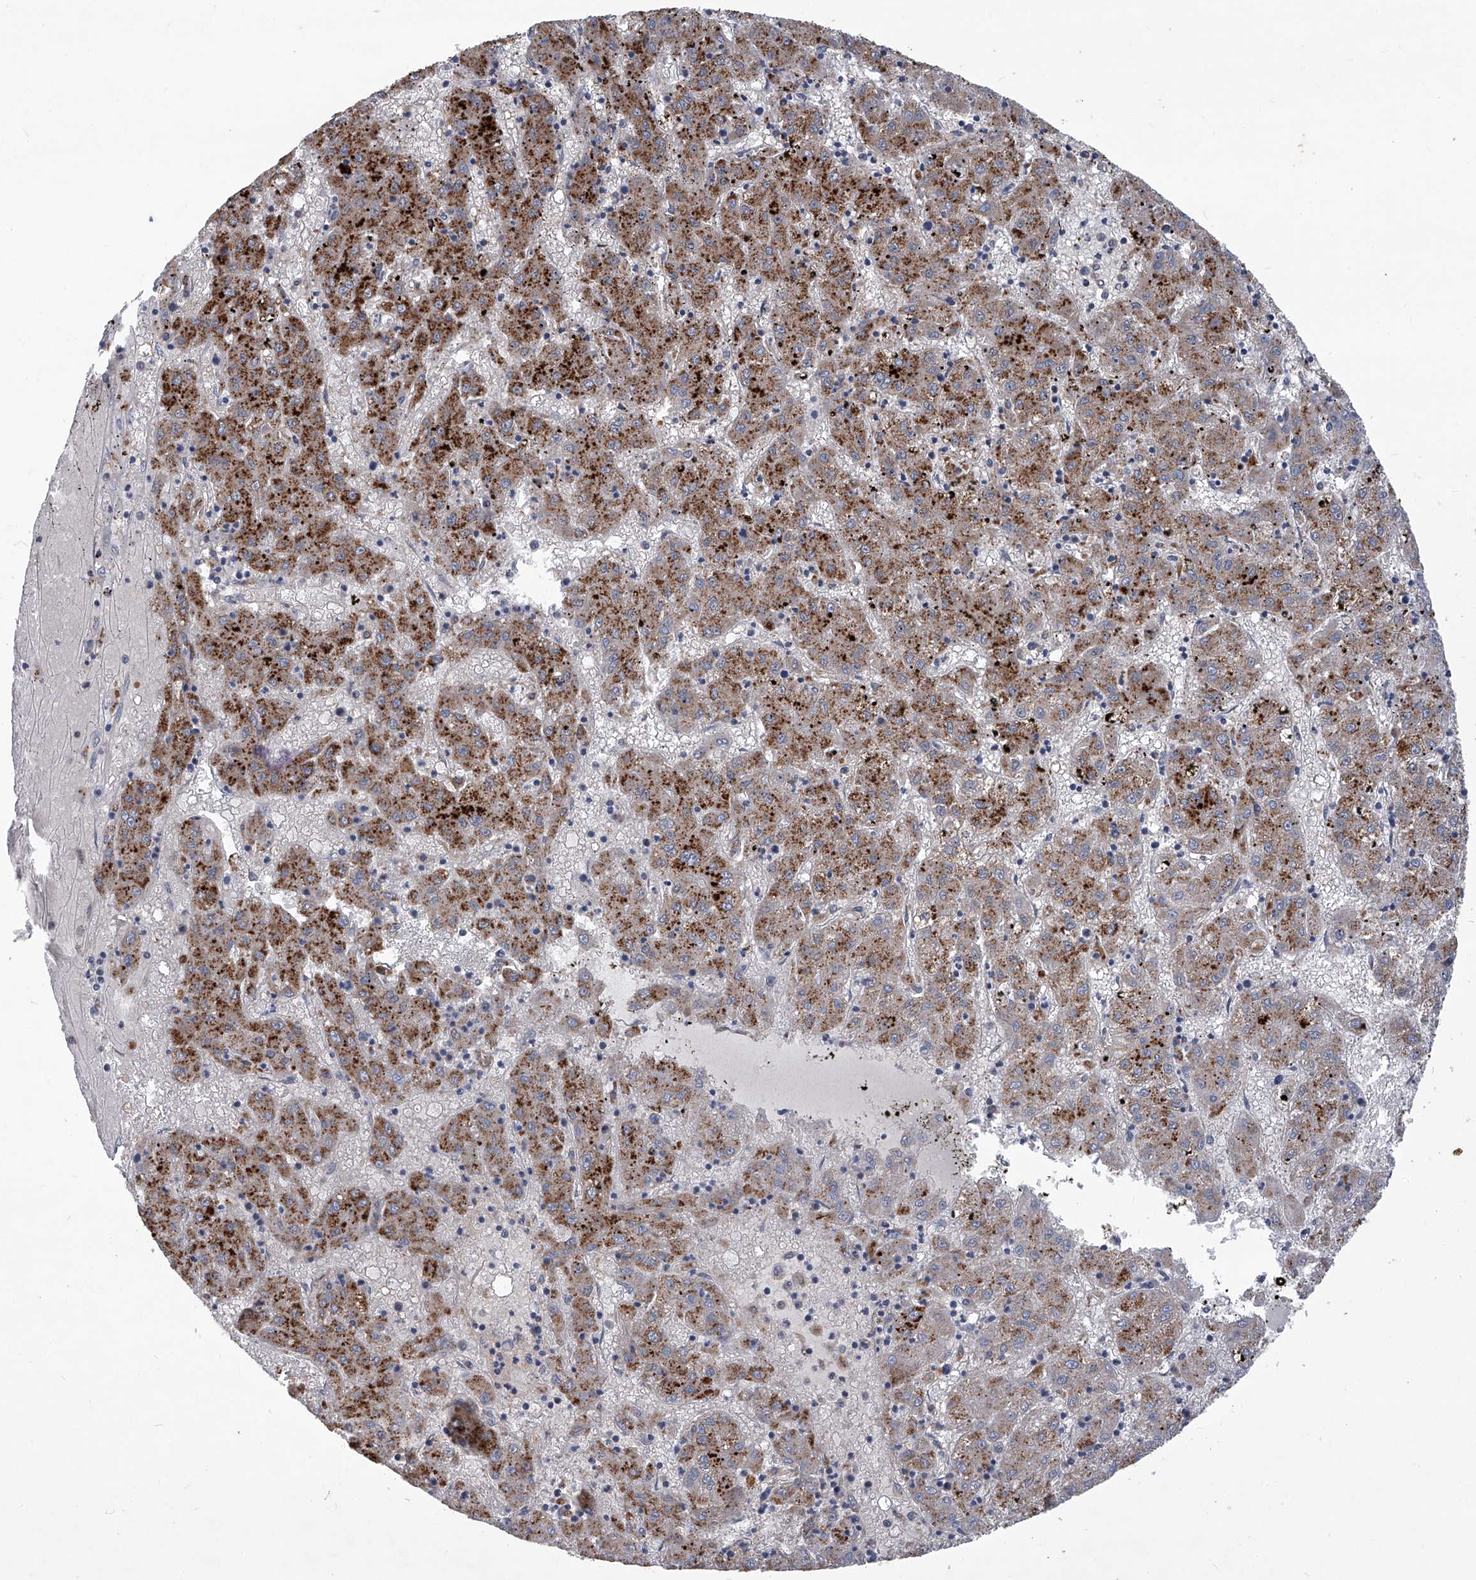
{"staining": {"intensity": "moderate", "quantity": ">75%", "location": "cytoplasmic/membranous"}, "tissue": "liver cancer", "cell_type": "Tumor cells", "image_type": "cancer", "snomed": [{"axis": "morphology", "description": "Carcinoma, Hepatocellular, NOS"}, {"axis": "topography", "description": "Liver"}], "caption": "Immunohistochemistry staining of hepatocellular carcinoma (liver), which reveals medium levels of moderate cytoplasmic/membranous staining in approximately >75% of tumor cells indicating moderate cytoplasmic/membranous protein expression. The staining was performed using DAB (3,3'-diaminobenzidine) (brown) for protein detection and nuclei were counterstained in hematoxylin (blue).", "gene": "TNFRSF13B", "patient": {"sex": "male", "age": 72}}